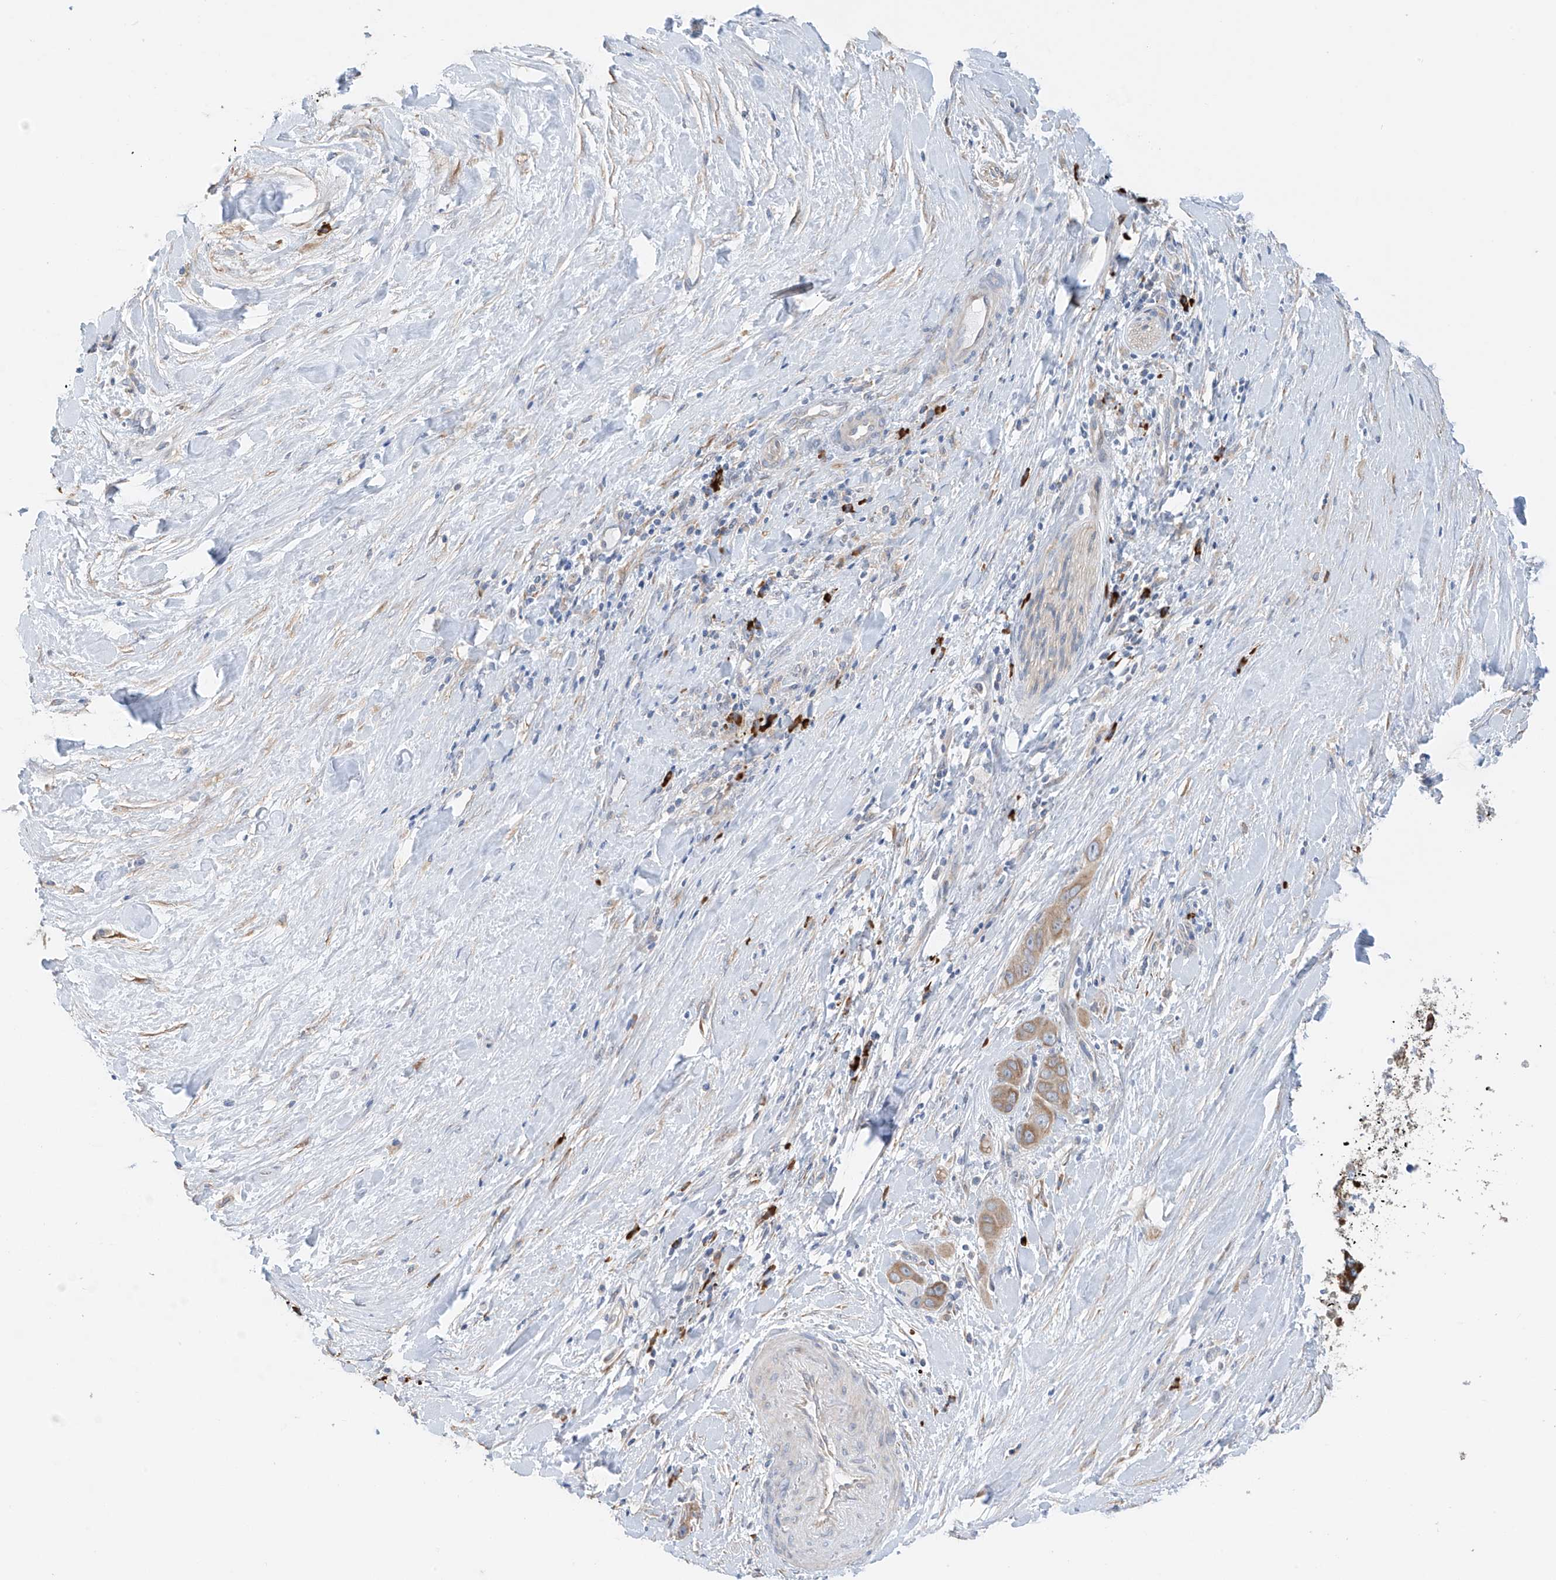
{"staining": {"intensity": "weak", "quantity": ">75%", "location": "cytoplasmic/membranous"}, "tissue": "liver cancer", "cell_type": "Tumor cells", "image_type": "cancer", "snomed": [{"axis": "morphology", "description": "Cholangiocarcinoma"}, {"axis": "topography", "description": "Liver"}], "caption": "Weak cytoplasmic/membranous staining for a protein is identified in approximately >75% of tumor cells of liver cancer (cholangiocarcinoma) using IHC.", "gene": "REC8", "patient": {"sex": "female", "age": 52}}